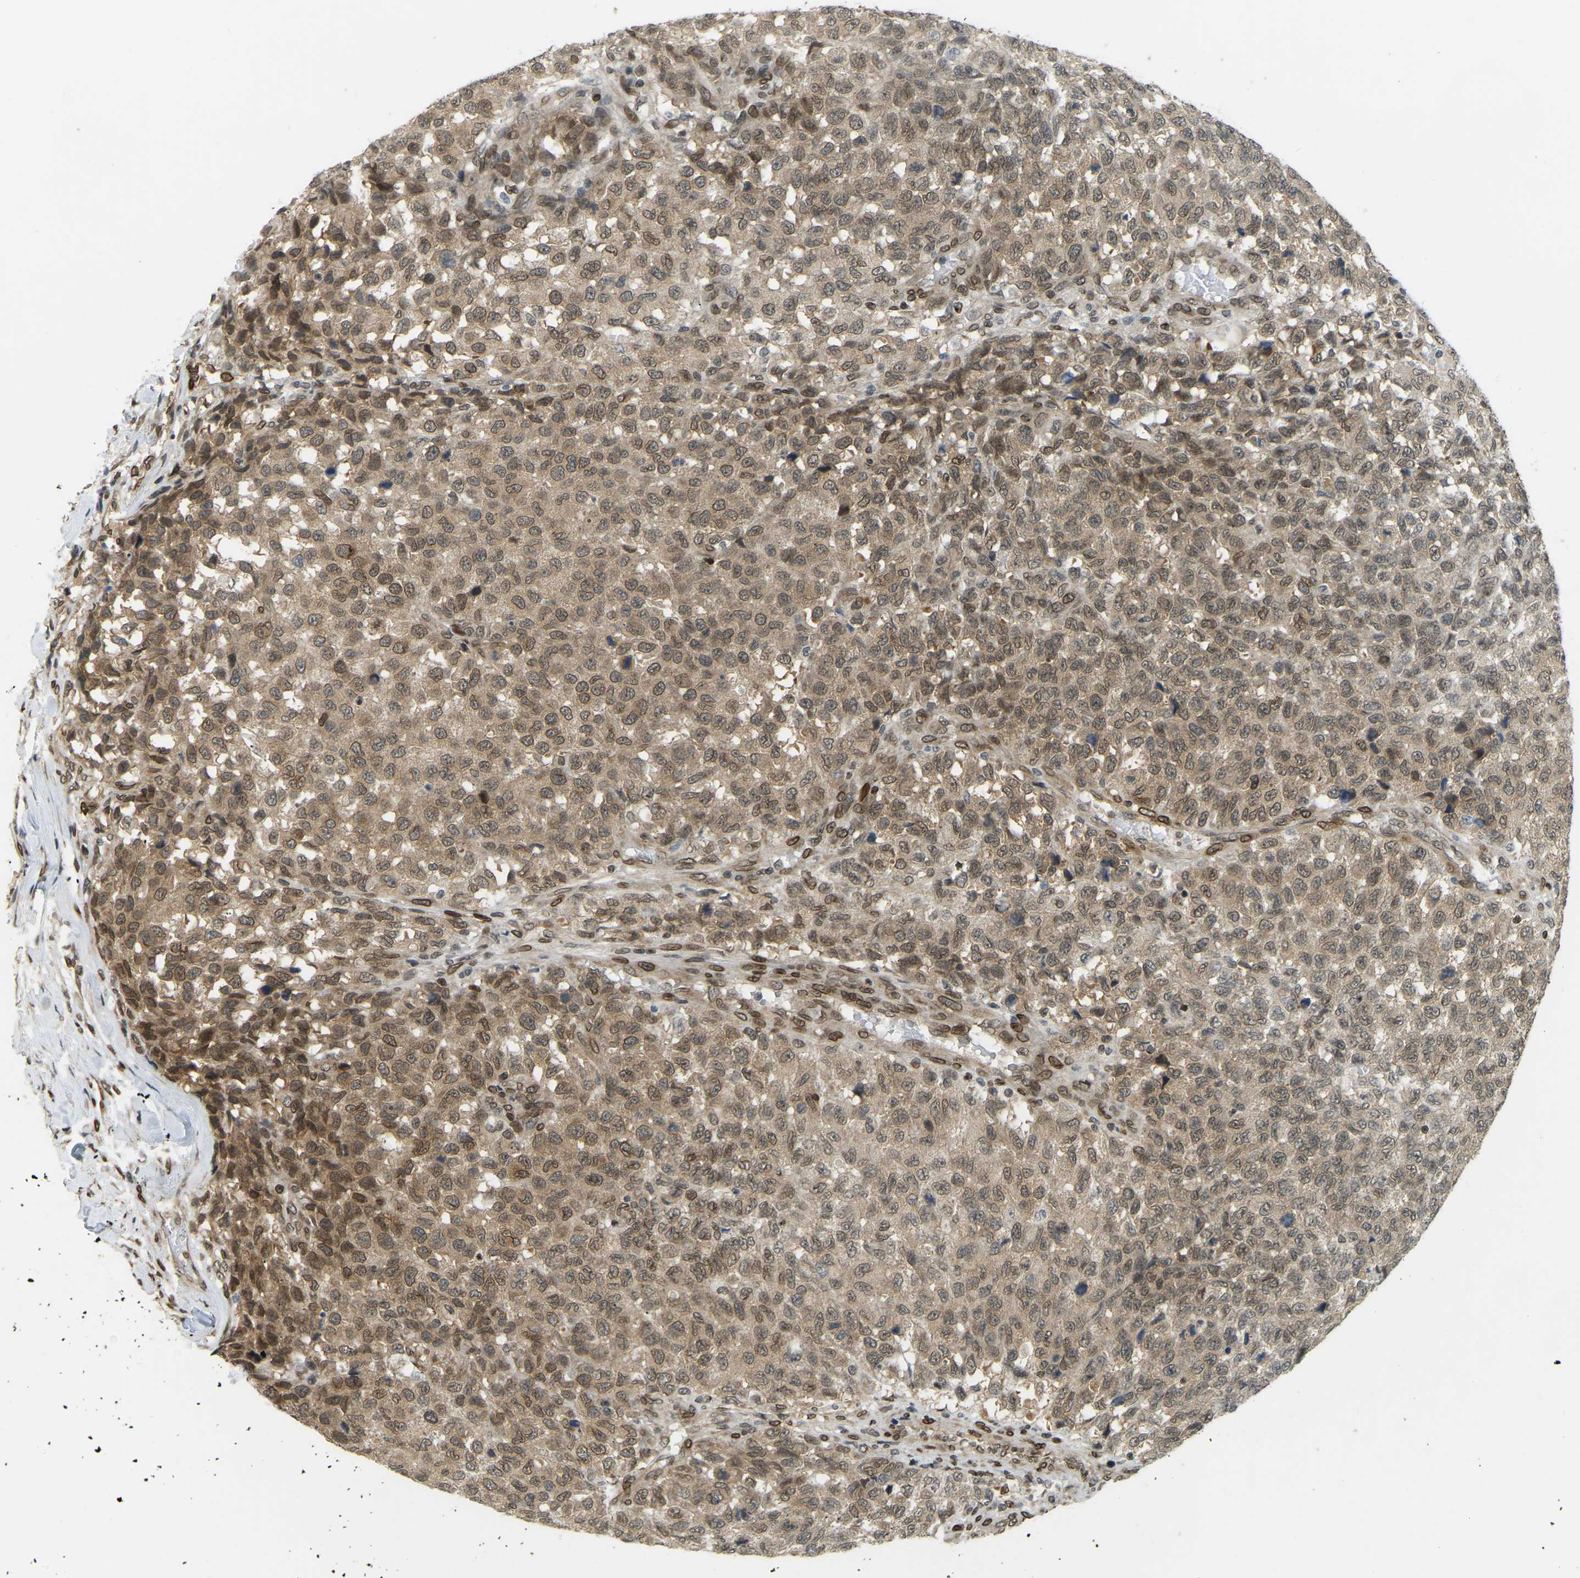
{"staining": {"intensity": "moderate", "quantity": ">75%", "location": "cytoplasmic/membranous,nuclear"}, "tissue": "testis cancer", "cell_type": "Tumor cells", "image_type": "cancer", "snomed": [{"axis": "morphology", "description": "Seminoma, NOS"}, {"axis": "topography", "description": "Testis"}], "caption": "Moderate cytoplasmic/membranous and nuclear expression for a protein is present in about >75% of tumor cells of testis cancer (seminoma) using immunohistochemistry.", "gene": "SYNE1", "patient": {"sex": "male", "age": 59}}